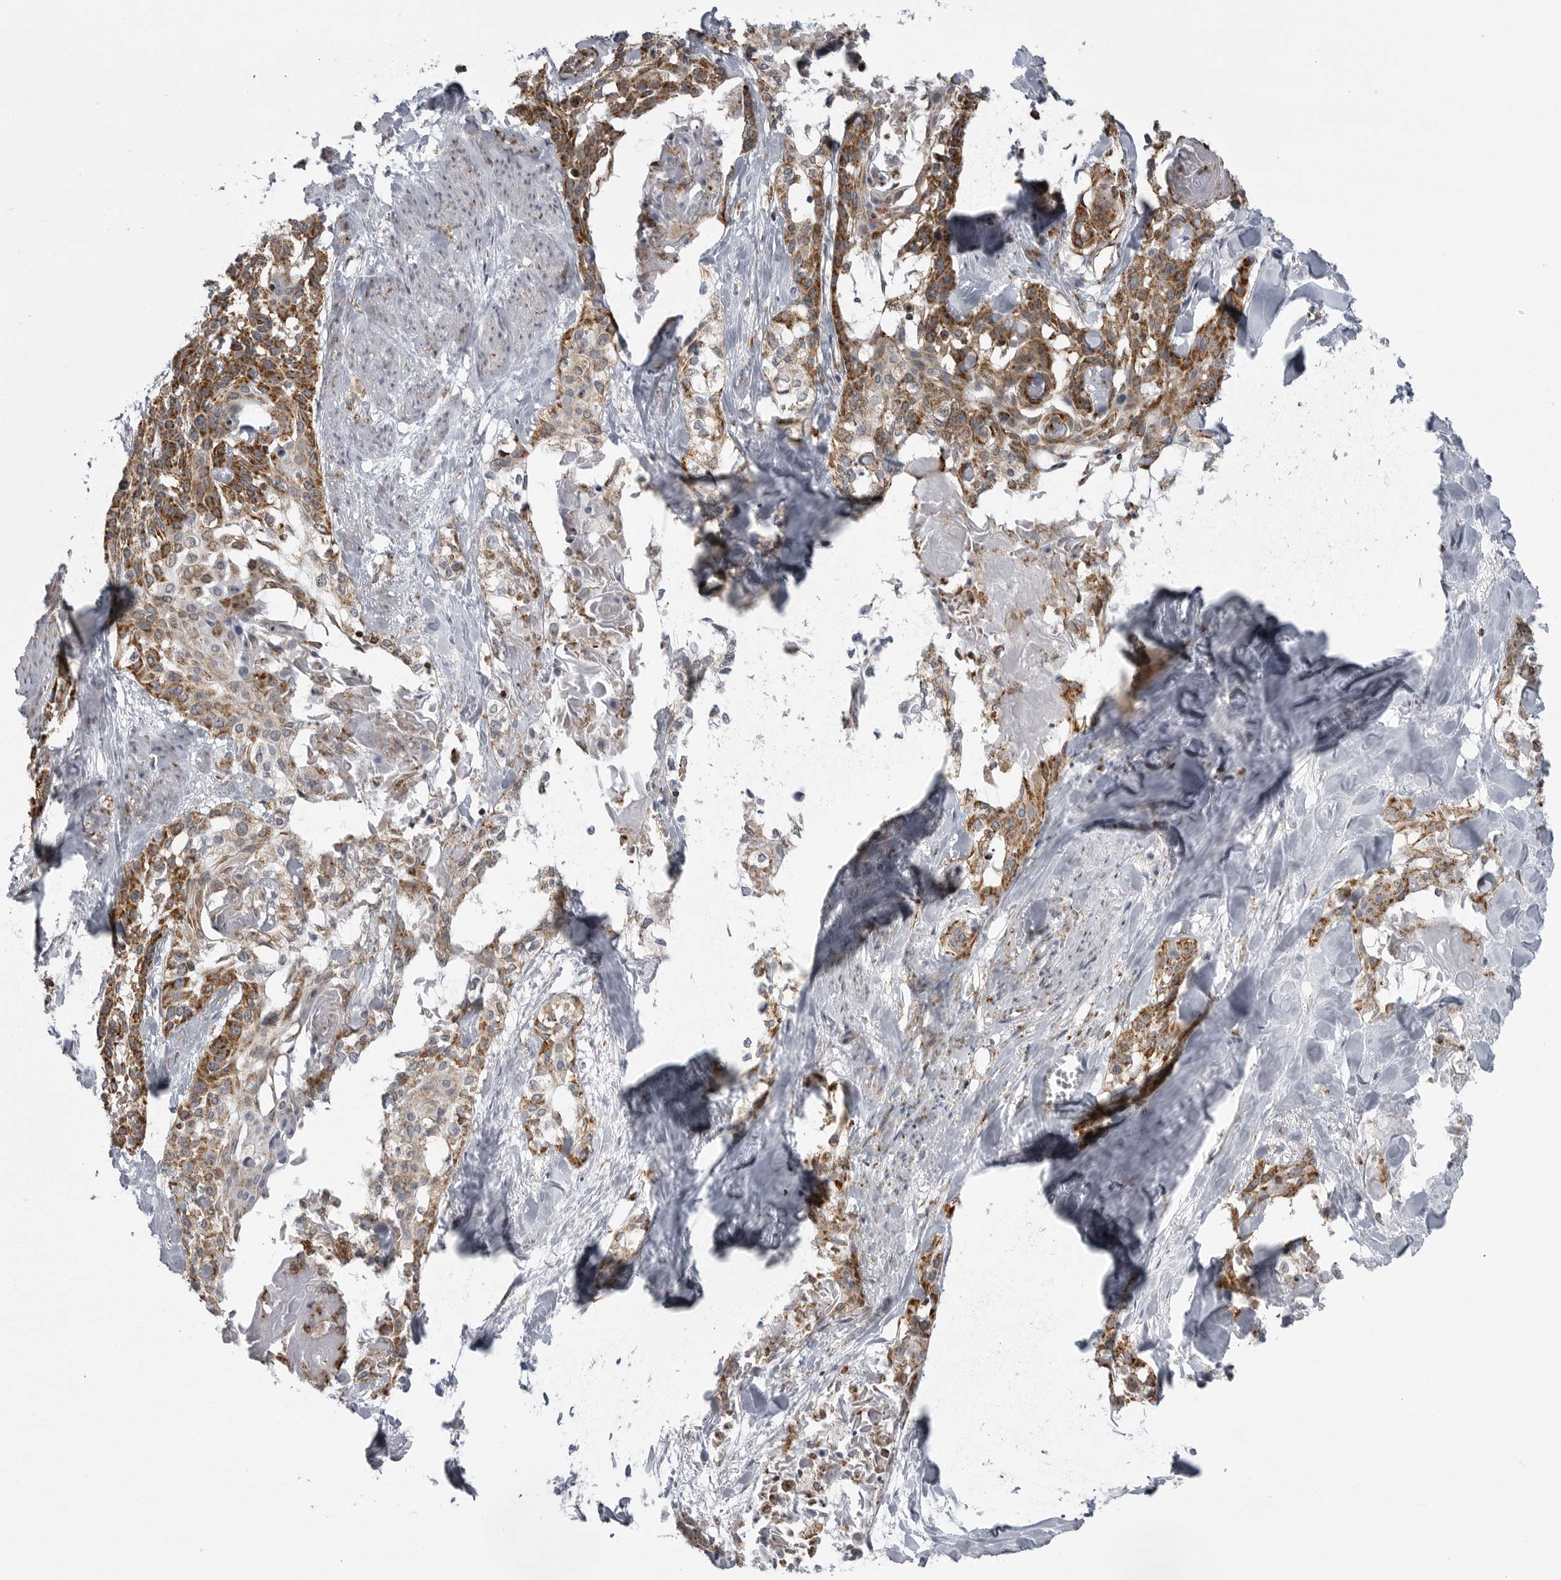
{"staining": {"intensity": "moderate", "quantity": ">75%", "location": "cytoplasmic/membranous"}, "tissue": "cervical cancer", "cell_type": "Tumor cells", "image_type": "cancer", "snomed": [{"axis": "morphology", "description": "Squamous cell carcinoma, NOS"}, {"axis": "topography", "description": "Cervix"}], "caption": "Human cervical squamous cell carcinoma stained for a protein (brown) exhibits moderate cytoplasmic/membranous positive positivity in about >75% of tumor cells.", "gene": "FH", "patient": {"sex": "female", "age": 57}}